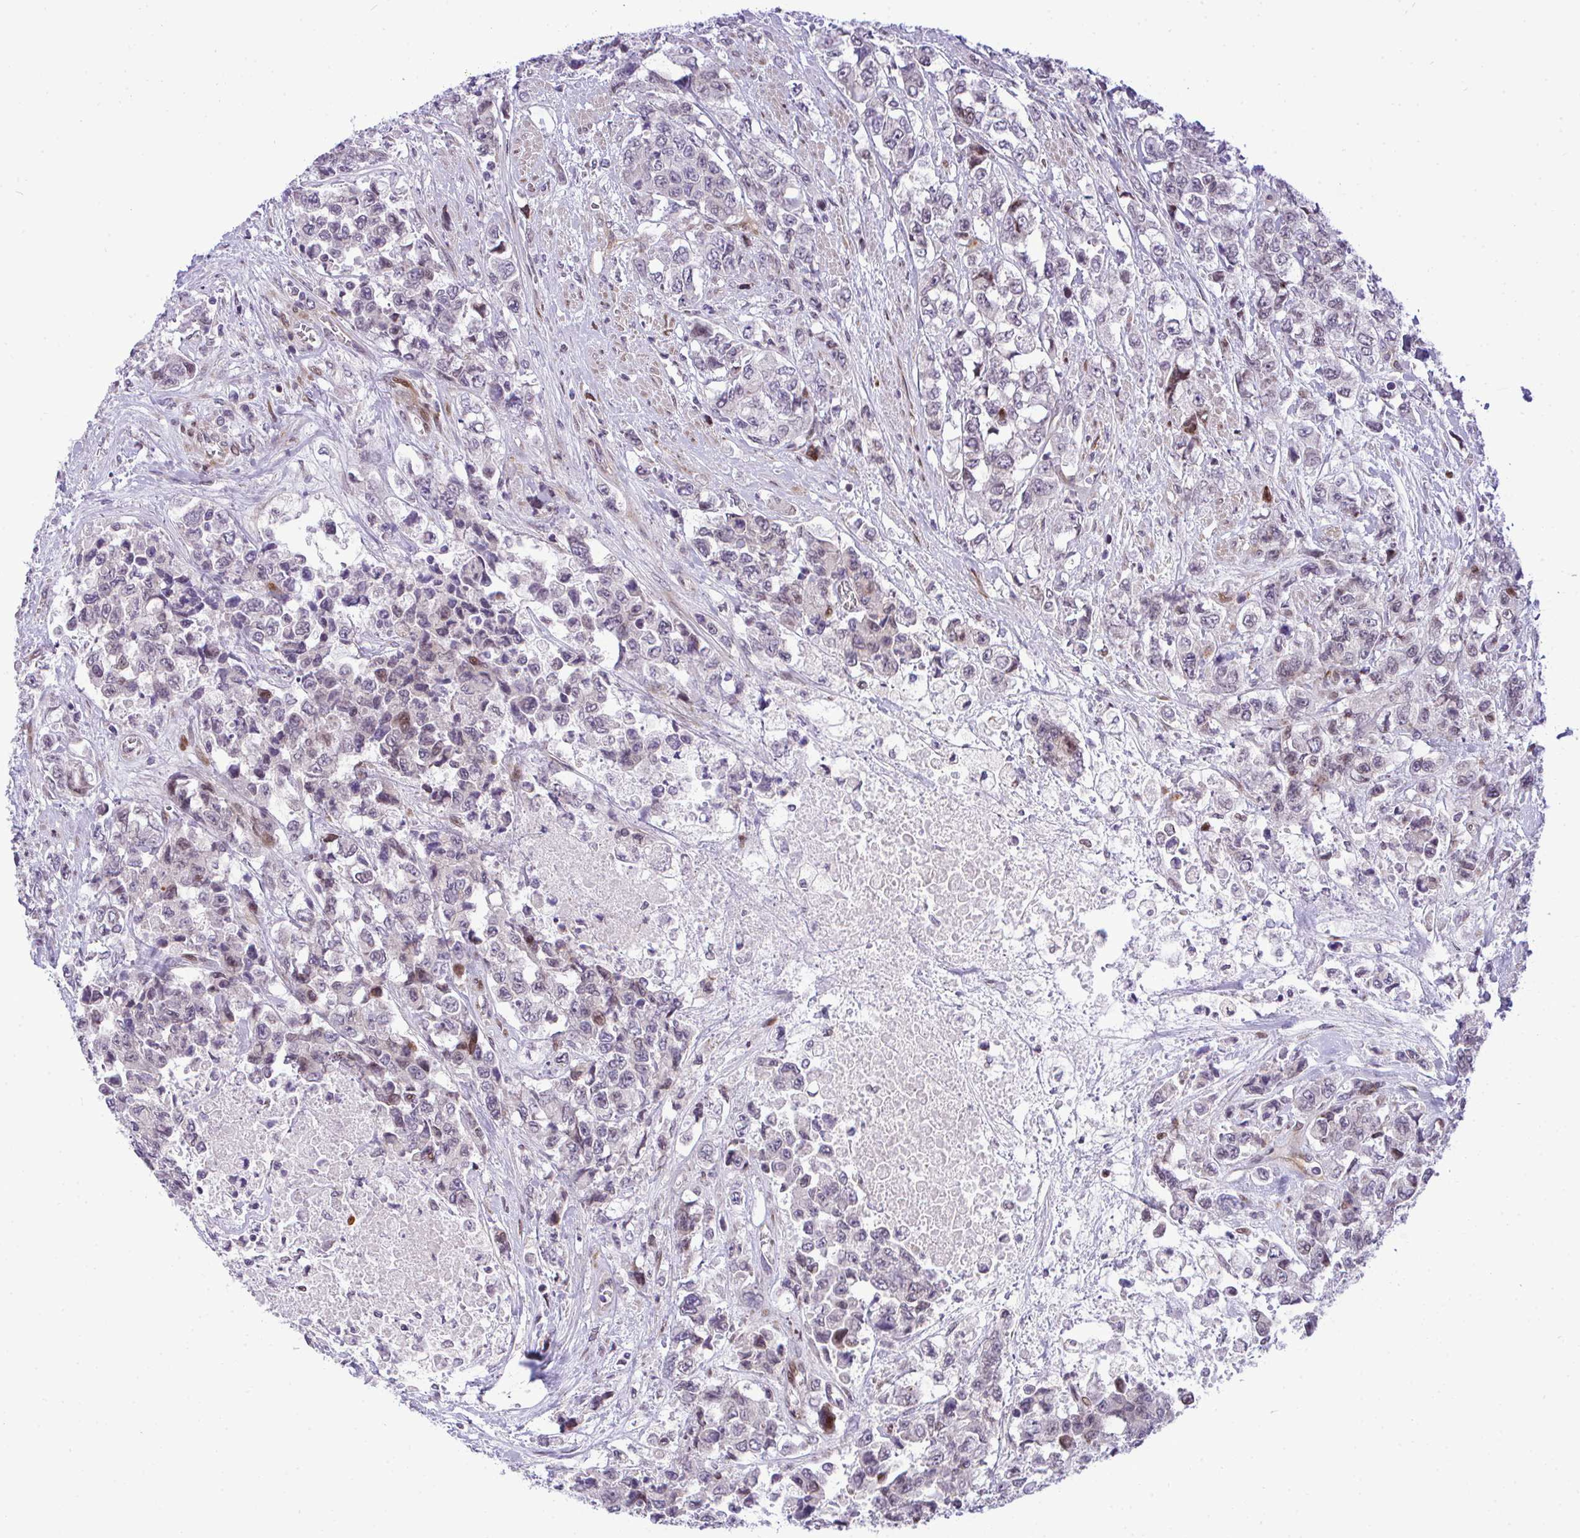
{"staining": {"intensity": "moderate", "quantity": "<25%", "location": "nuclear"}, "tissue": "urothelial cancer", "cell_type": "Tumor cells", "image_type": "cancer", "snomed": [{"axis": "morphology", "description": "Urothelial carcinoma, High grade"}, {"axis": "topography", "description": "Urinary bladder"}], "caption": "IHC micrograph of neoplastic tissue: human urothelial cancer stained using immunohistochemistry (IHC) demonstrates low levels of moderate protein expression localized specifically in the nuclear of tumor cells, appearing as a nuclear brown color.", "gene": "CASTOR2", "patient": {"sex": "female", "age": 78}}